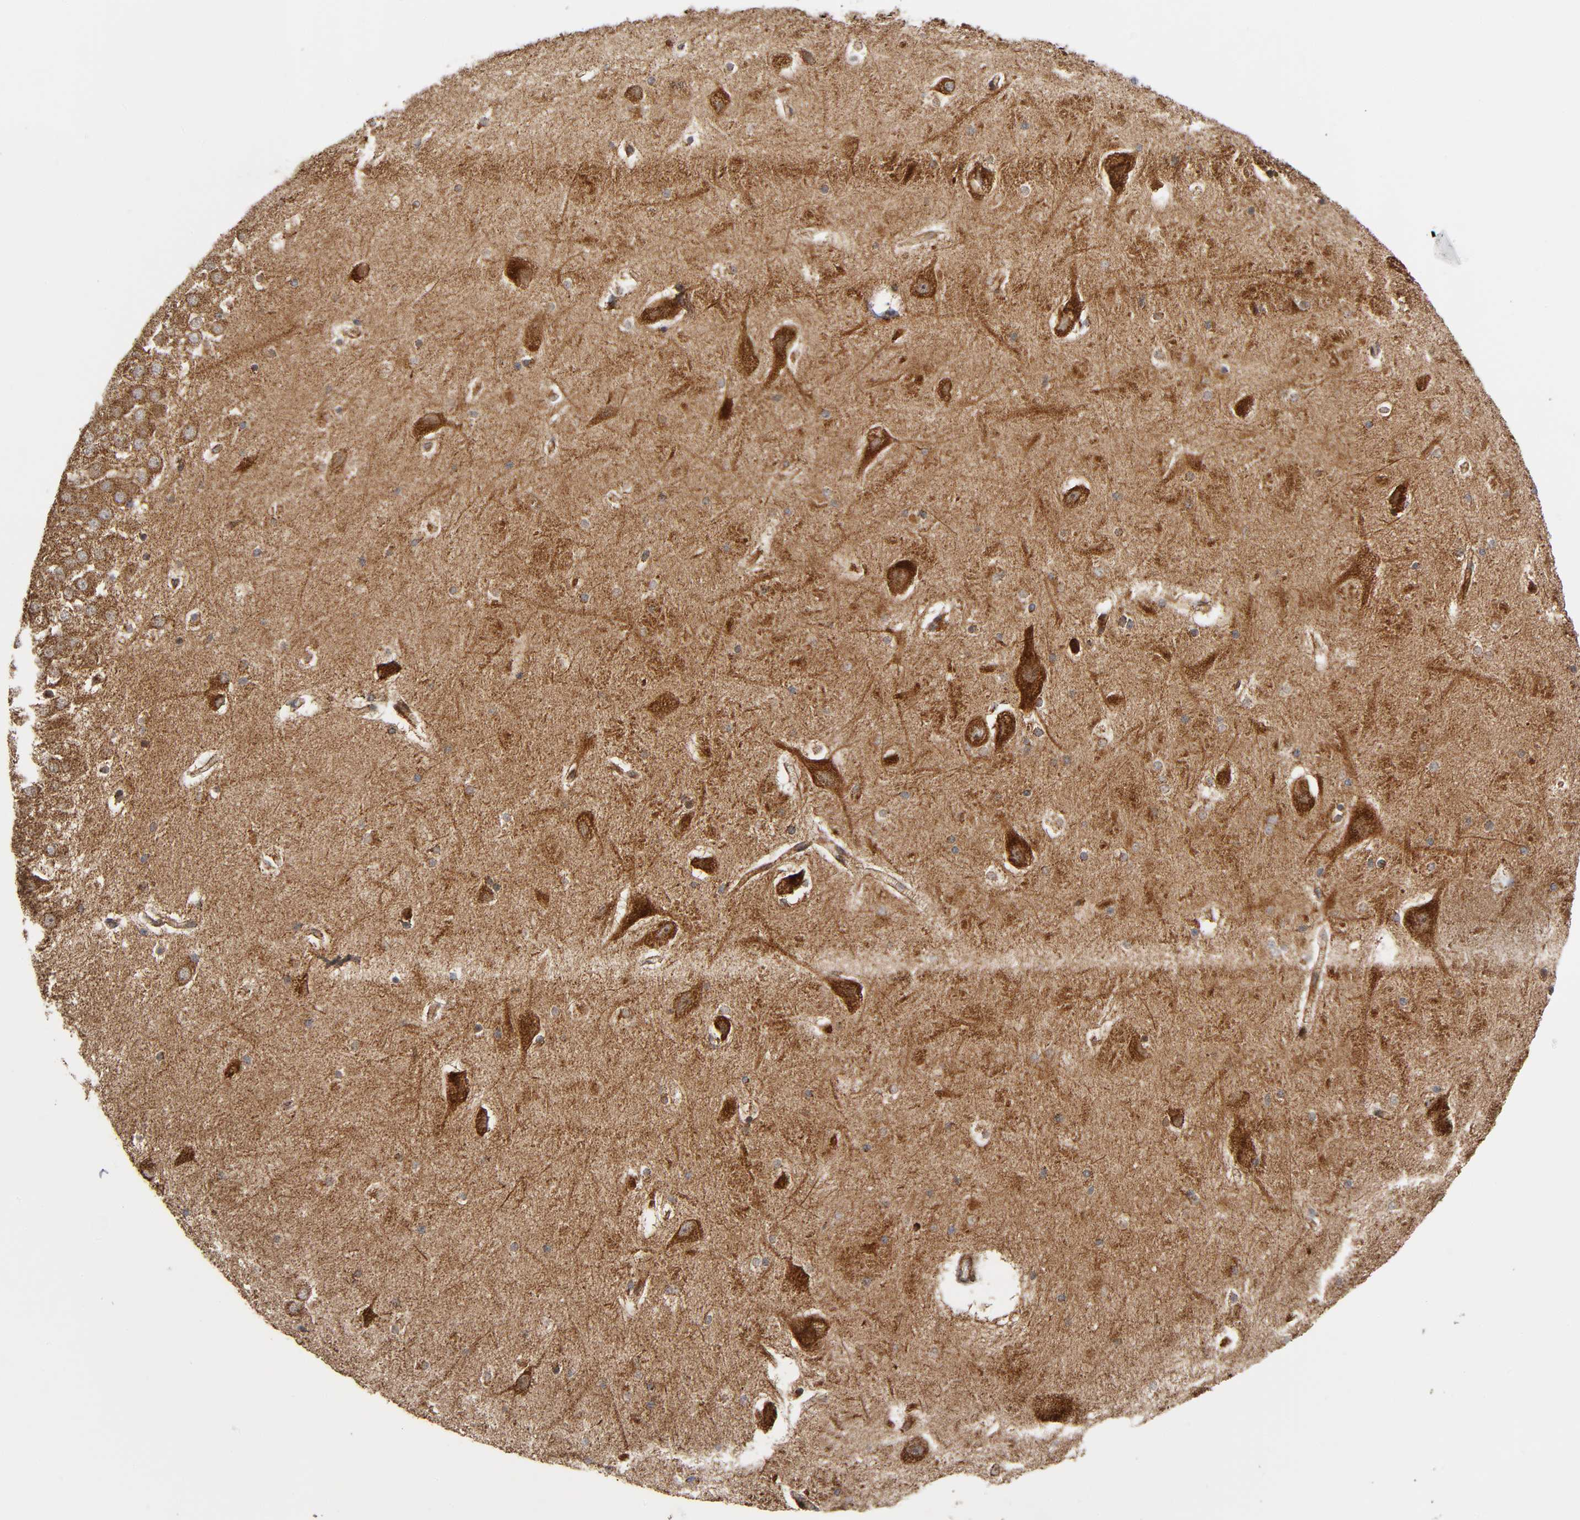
{"staining": {"intensity": "weak", "quantity": ">75%", "location": "cytoplasmic/membranous"}, "tissue": "hippocampus", "cell_type": "Glial cells", "image_type": "normal", "snomed": [{"axis": "morphology", "description": "Normal tissue, NOS"}, {"axis": "topography", "description": "Hippocampus"}], "caption": "Protein analysis of unremarkable hippocampus exhibits weak cytoplasmic/membranous expression in about >75% of glial cells.", "gene": "MAP3K1", "patient": {"sex": "male", "age": 45}}